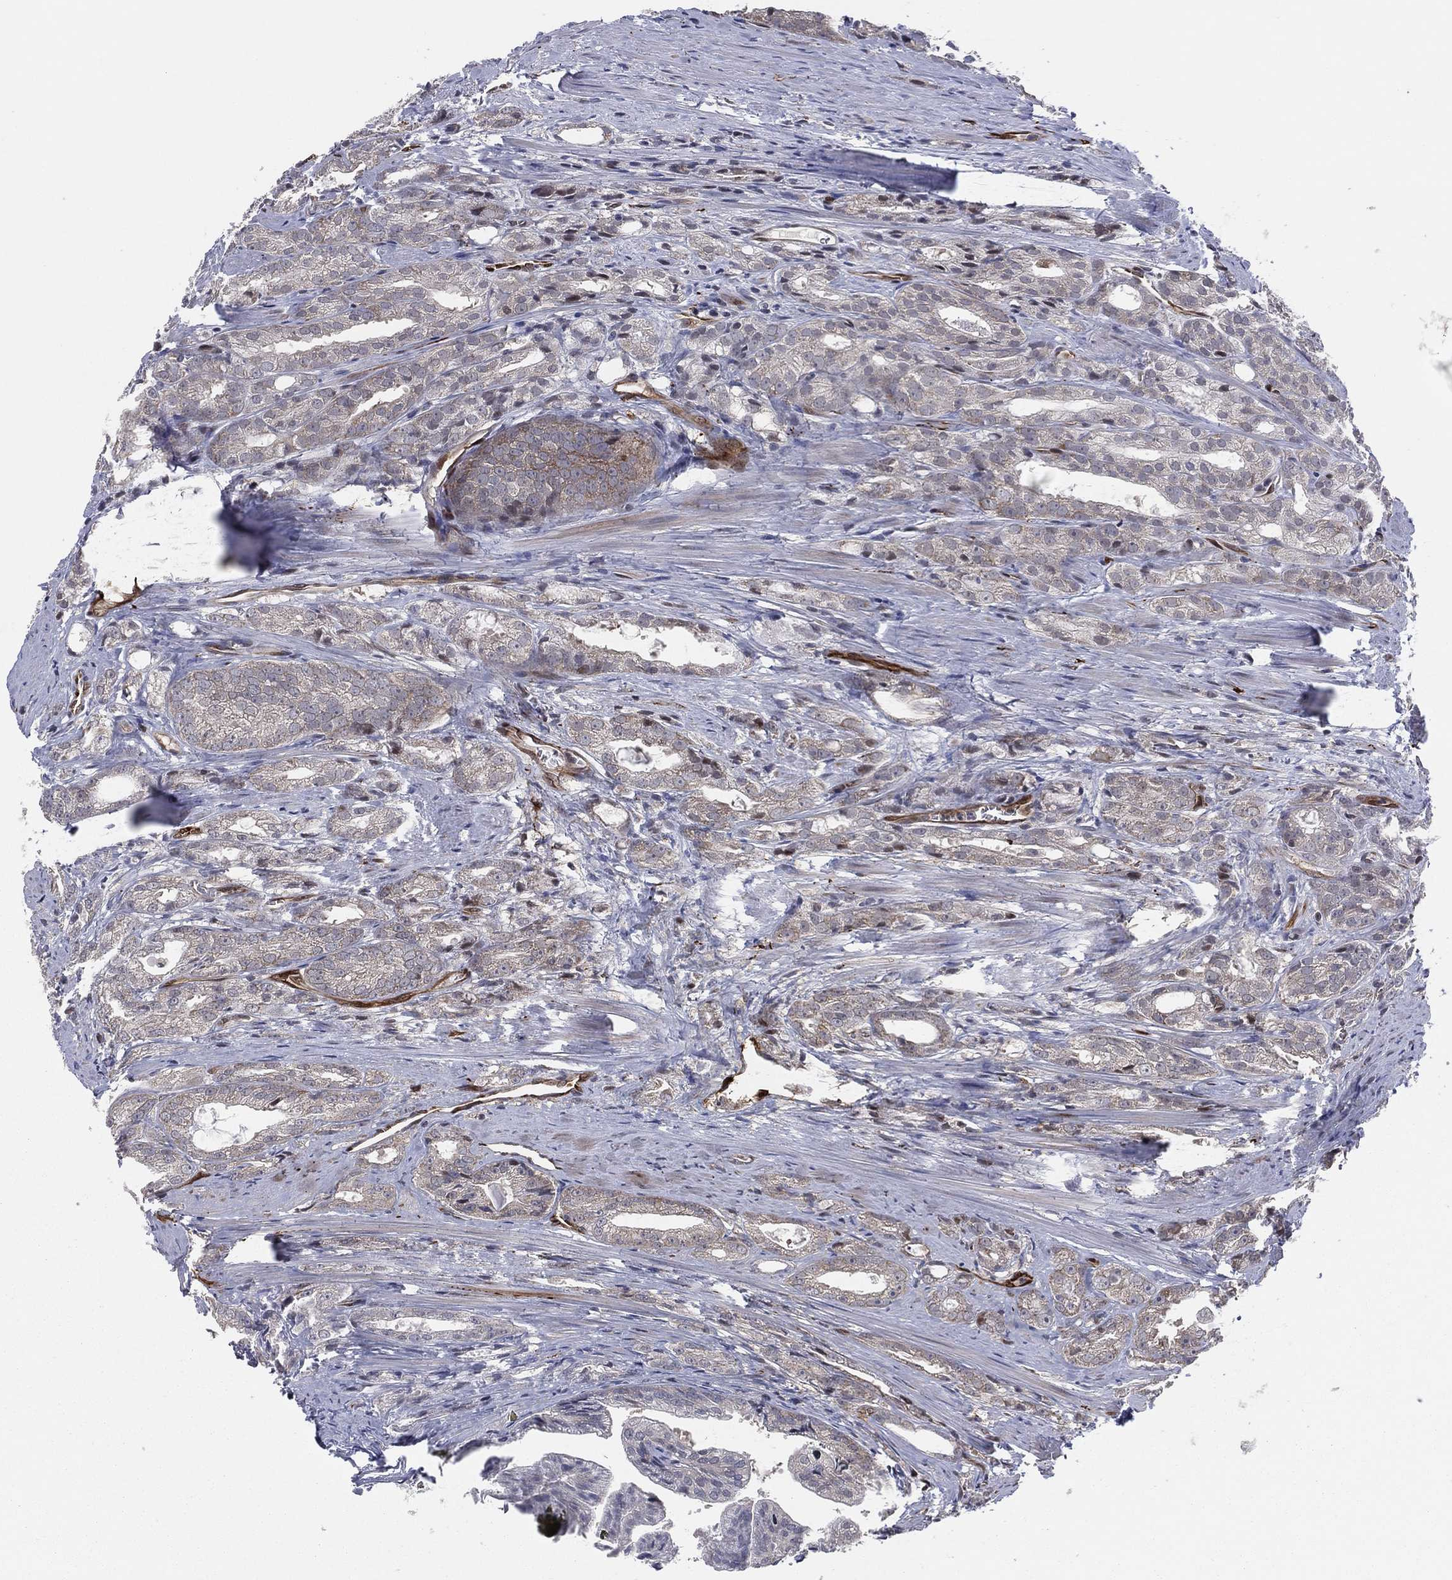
{"staining": {"intensity": "moderate", "quantity": "<25%", "location": "cytoplasmic/membranous"}, "tissue": "prostate cancer", "cell_type": "Tumor cells", "image_type": "cancer", "snomed": [{"axis": "morphology", "description": "Adenocarcinoma, NOS"}, {"axis": "morphology", "description": "Adenocarcinoma, High grade"}, {"axis": "topography", "description": "Prostate"}], "caption": "A micrograph of human prostate adenocarcinoma stained for a protein exhibits moderate cytoplasmic/membranous brown staining in tumor cells.", "gene": "SNCG", "patient": {"sex": "male", "age": 70}}